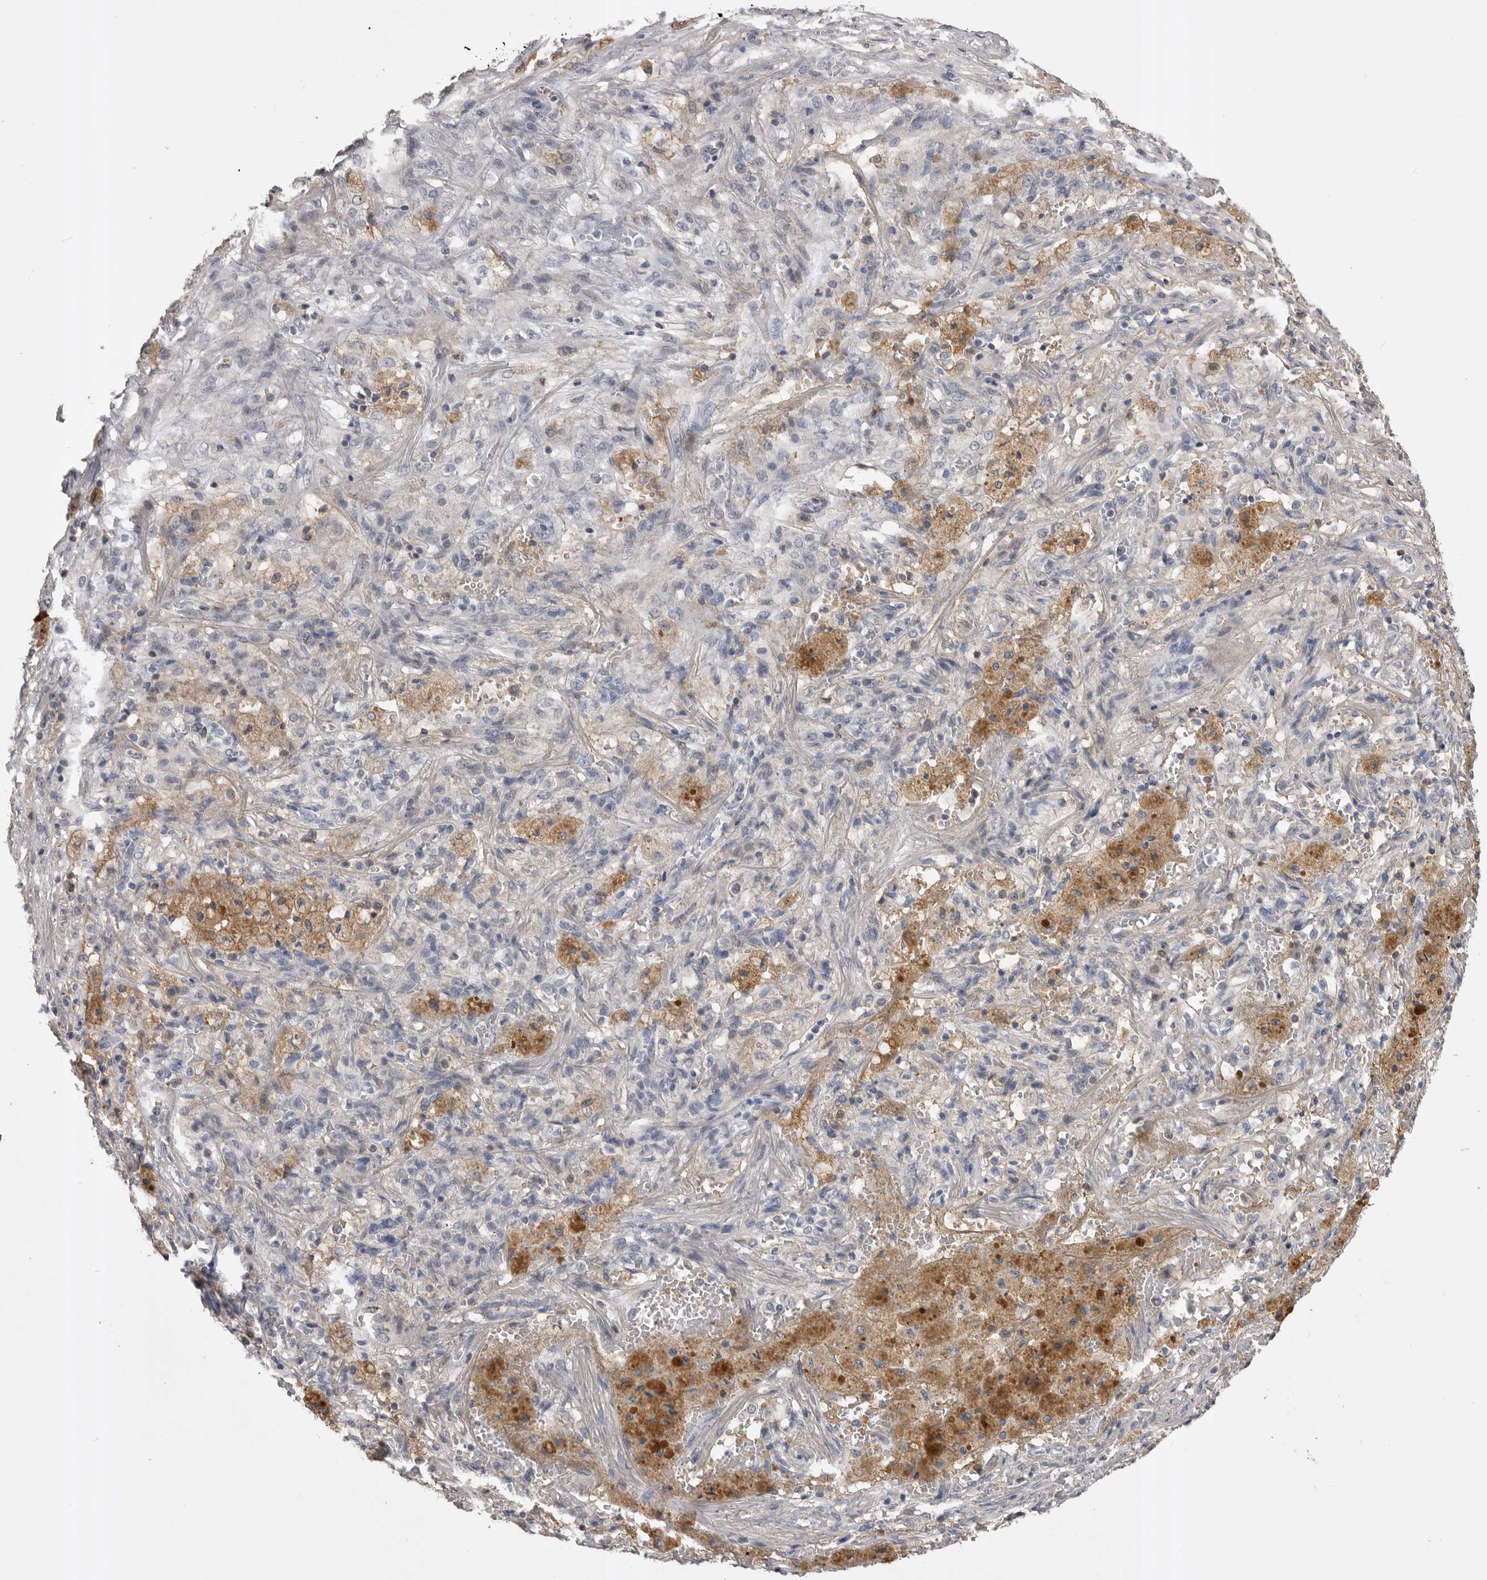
{"staining": {"intensity": "negative", "quantity": "none", "location": "none"}, "tissue": "lung cancer", "cell_type": "Tumor cells", "image_type": "cancer", "snomed": [{"axis": "morphology", "description": "Squamous cell carcinoma, NOS"}, {"axis": "topography", "description": "Lung"}], "caption": "Immunohistochemical staining of human lung cancer (squamous cell carcinoma) exhibits no significant staining in tumor cells. (DAB (3,3'-diaminobenzidine) IHC visualized using brightfield microscopy, high magnification).", "gene": "AHSG", "patient": {"sex": "male", "age": 61}}